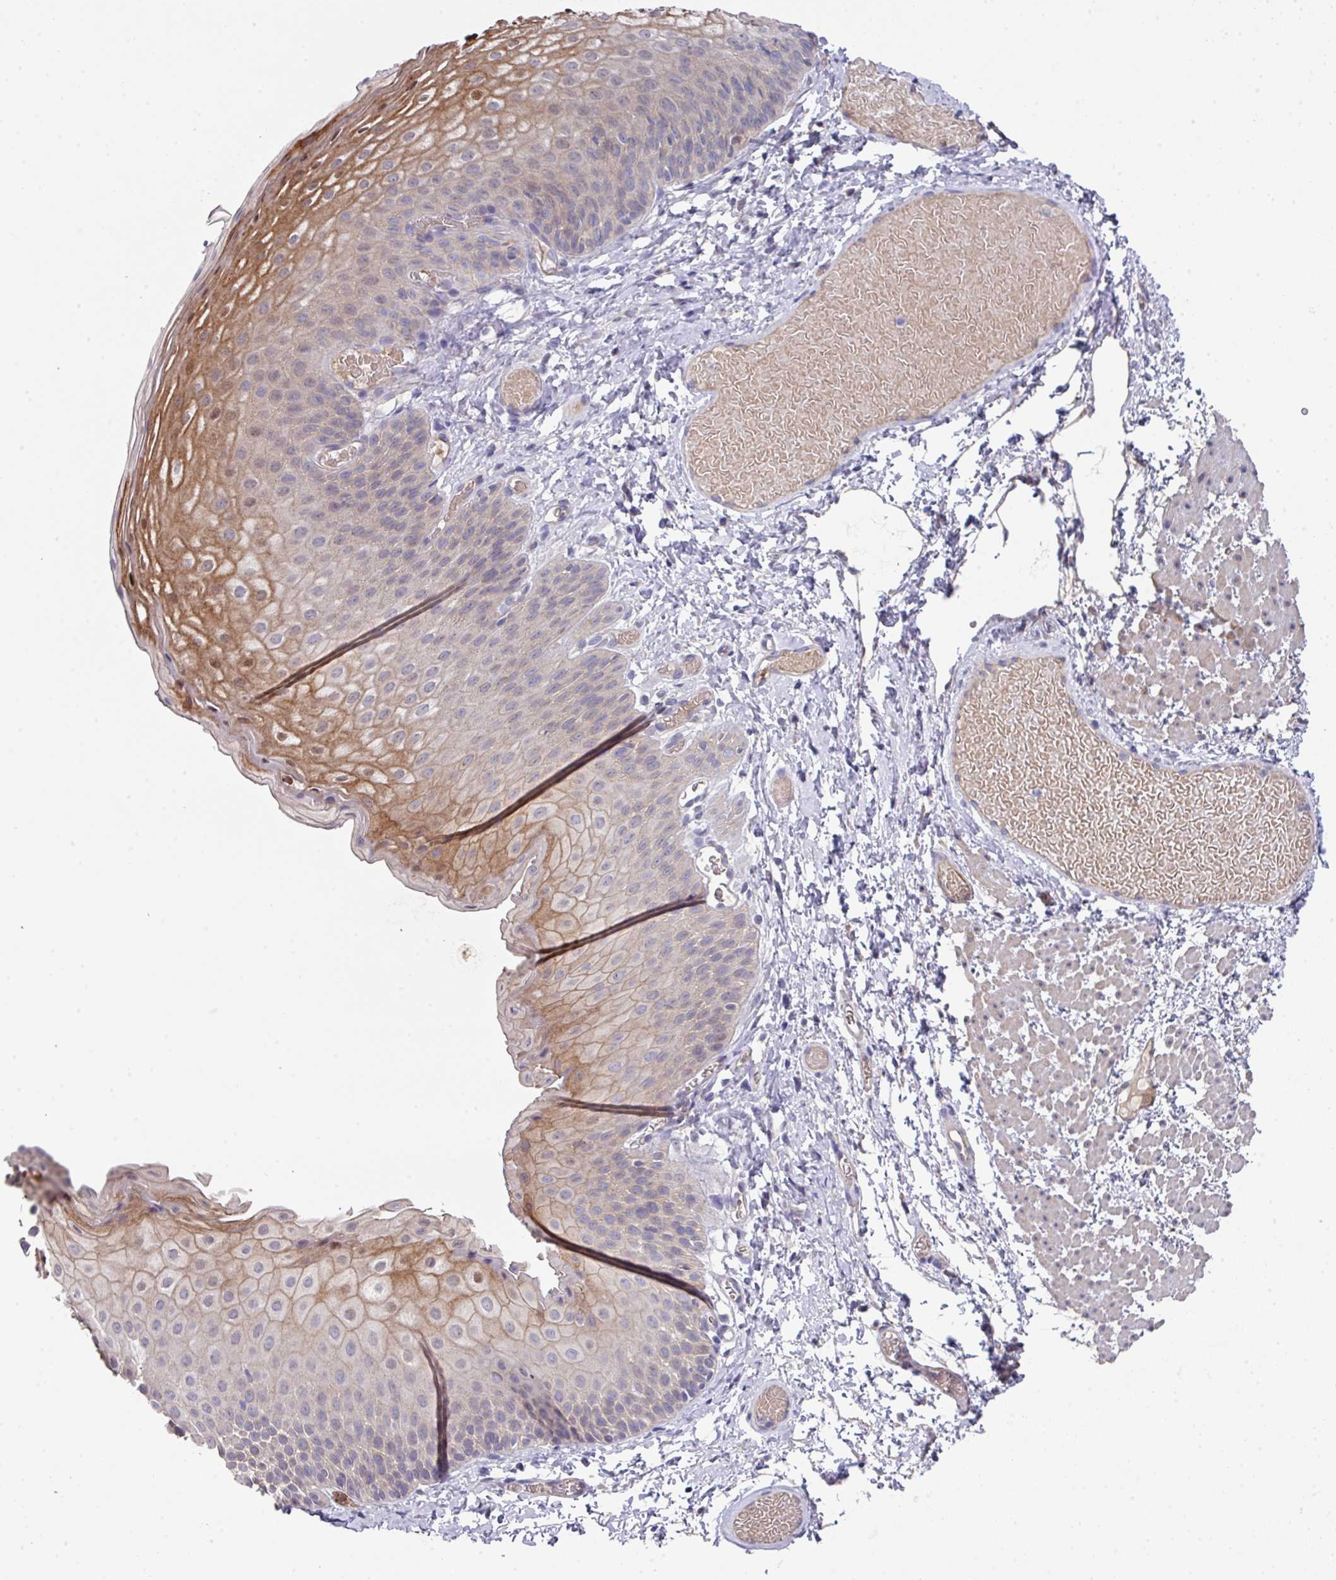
{"staining": {"intensity": "moderate", "quantity": "25%-75%", "location": "cytoplasmic/membranous,nuclear"}, "tissue": "skin", "cell_type": "Epidermal cells", "image_type": "normal", "snomed": [{"axis": "morphology", "description": "Normal tissue, NOS"}, {"axis": "topography", "description": "Anal"}], "caption": "Skin stained for a protein (brown) reveals moderate cytoplasmic/membranous,nuclear positive expression in approximately 25%-75% of epidermal cells.", "gene": "PRR5", "patient": {"sex": "female", "age": 40}}